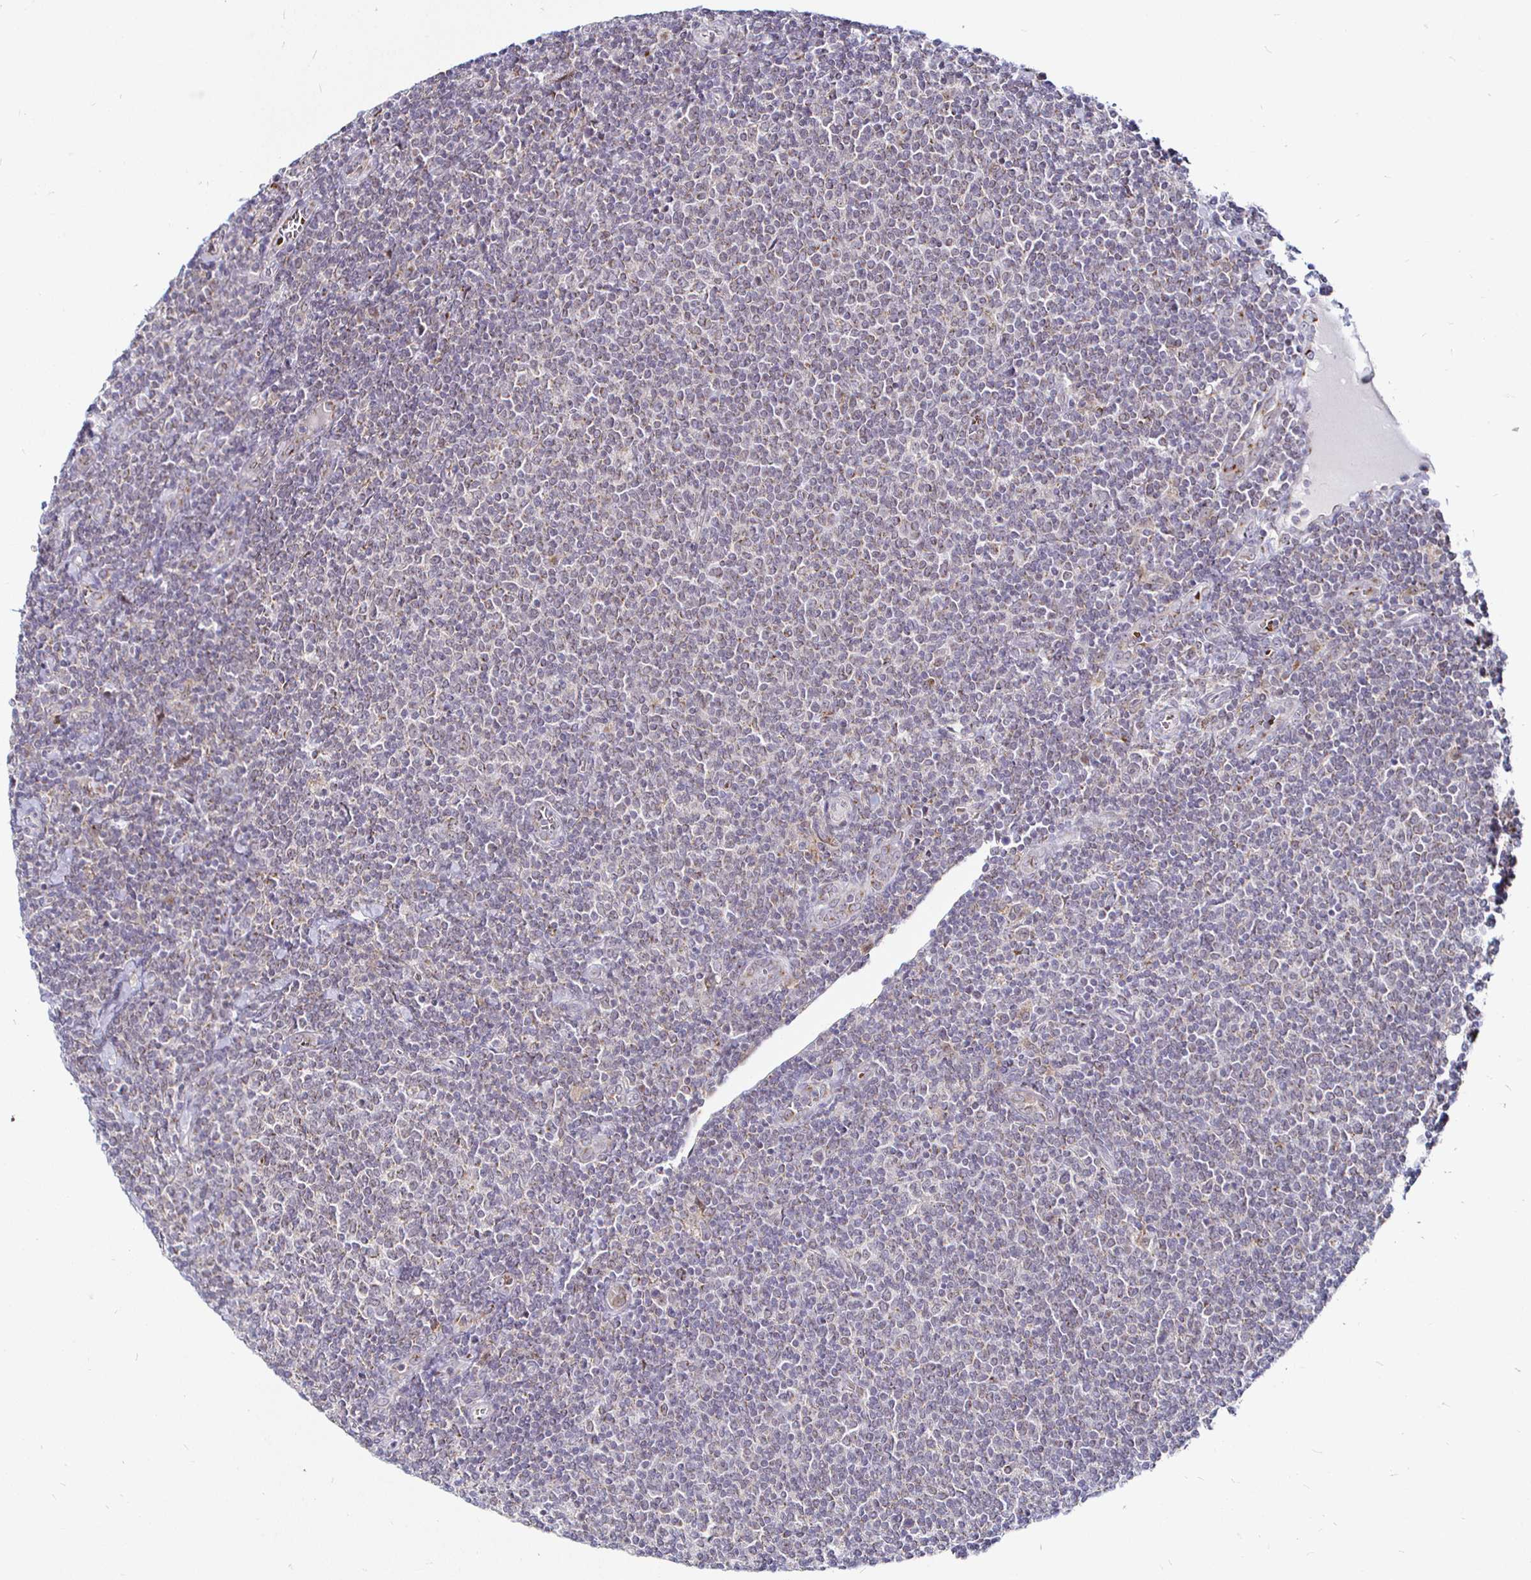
{"staining": {"intensity": "weak", "quantity": "<25%", "location": "cytoplasmic/membranous"}, "tissue": "lymphoma", "cell_type": "Tumor cells", "image_type": "cancer", "snomed": [{"axis": "morphology", "description": "Malignant lymphoma, non-Hodgkin's type, Low grade"}, {"axis": "topography", "description": "Lymph node"}], "caption": "The IHC micrograph has no significant staining in tumor cells of malignant lymphoma, non-Hodgkin's type (low-grade) tissue.", "gene": "ATG3", "patient": {"sex": "male", "age": 52}}